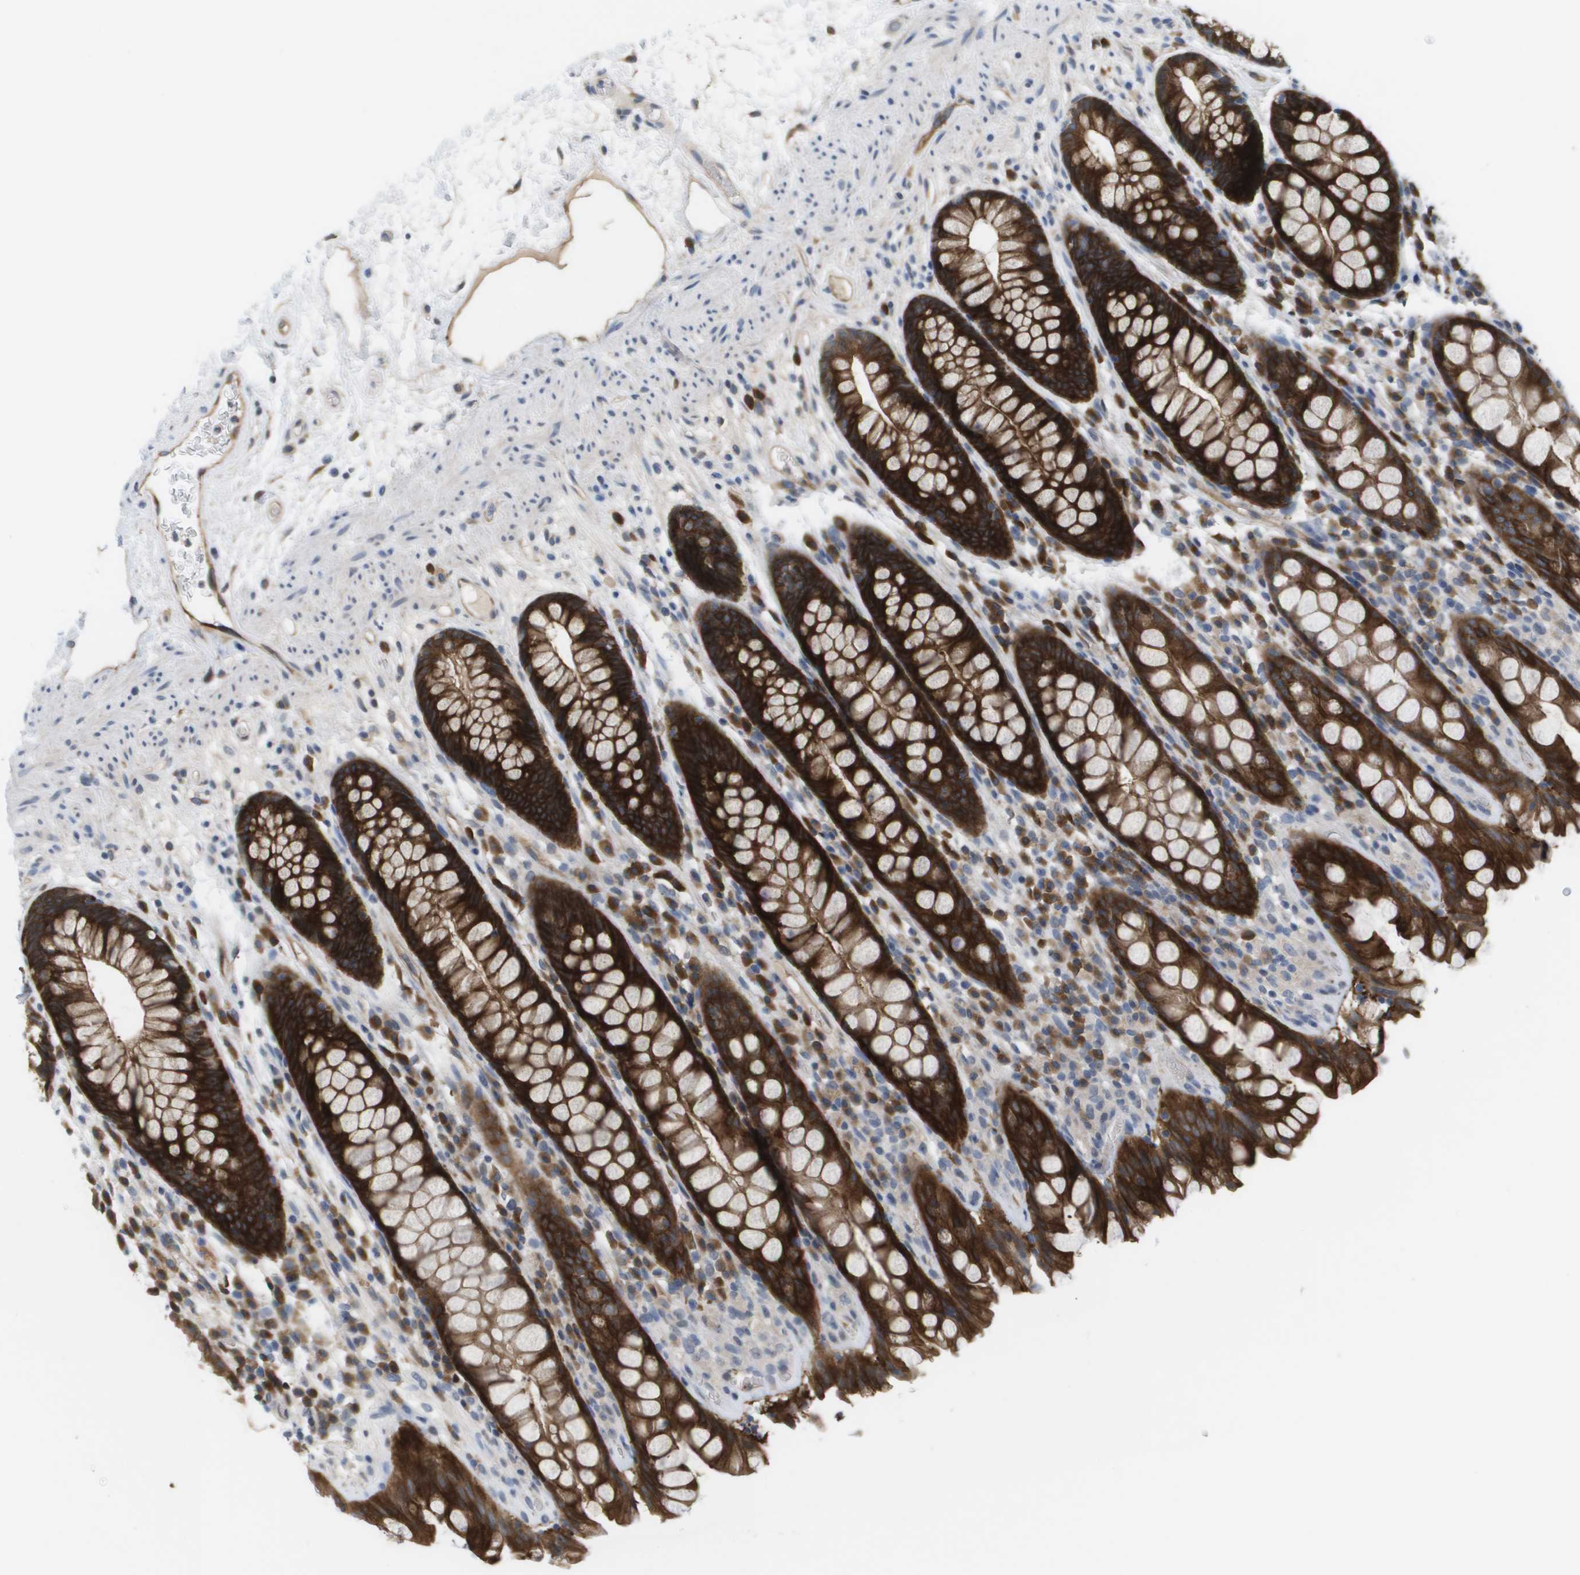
{"staining": {"intensity": "strong", "quantity": ">75%", "location": "cytoplasmic/membranous"}, "tissue": "rectum", "cell_type": "Glandular cells", "image_type": "normal", "snomed": [{"axis": "morphology", "description": "Normal tissue, NOS"}, {"axis": "topography", "description": "Rectum"}], "caption": "Strong cytoplasmic/membranous staining is seen in approximately >75% of glandular cells in benign rectum. (DAB (3,3'-diaminobenzidine) IHC, brown staining for protein, blue staining for nuclei).", "gene": "MARCHF8", "patient": {"sex": "male", "age": 64}}